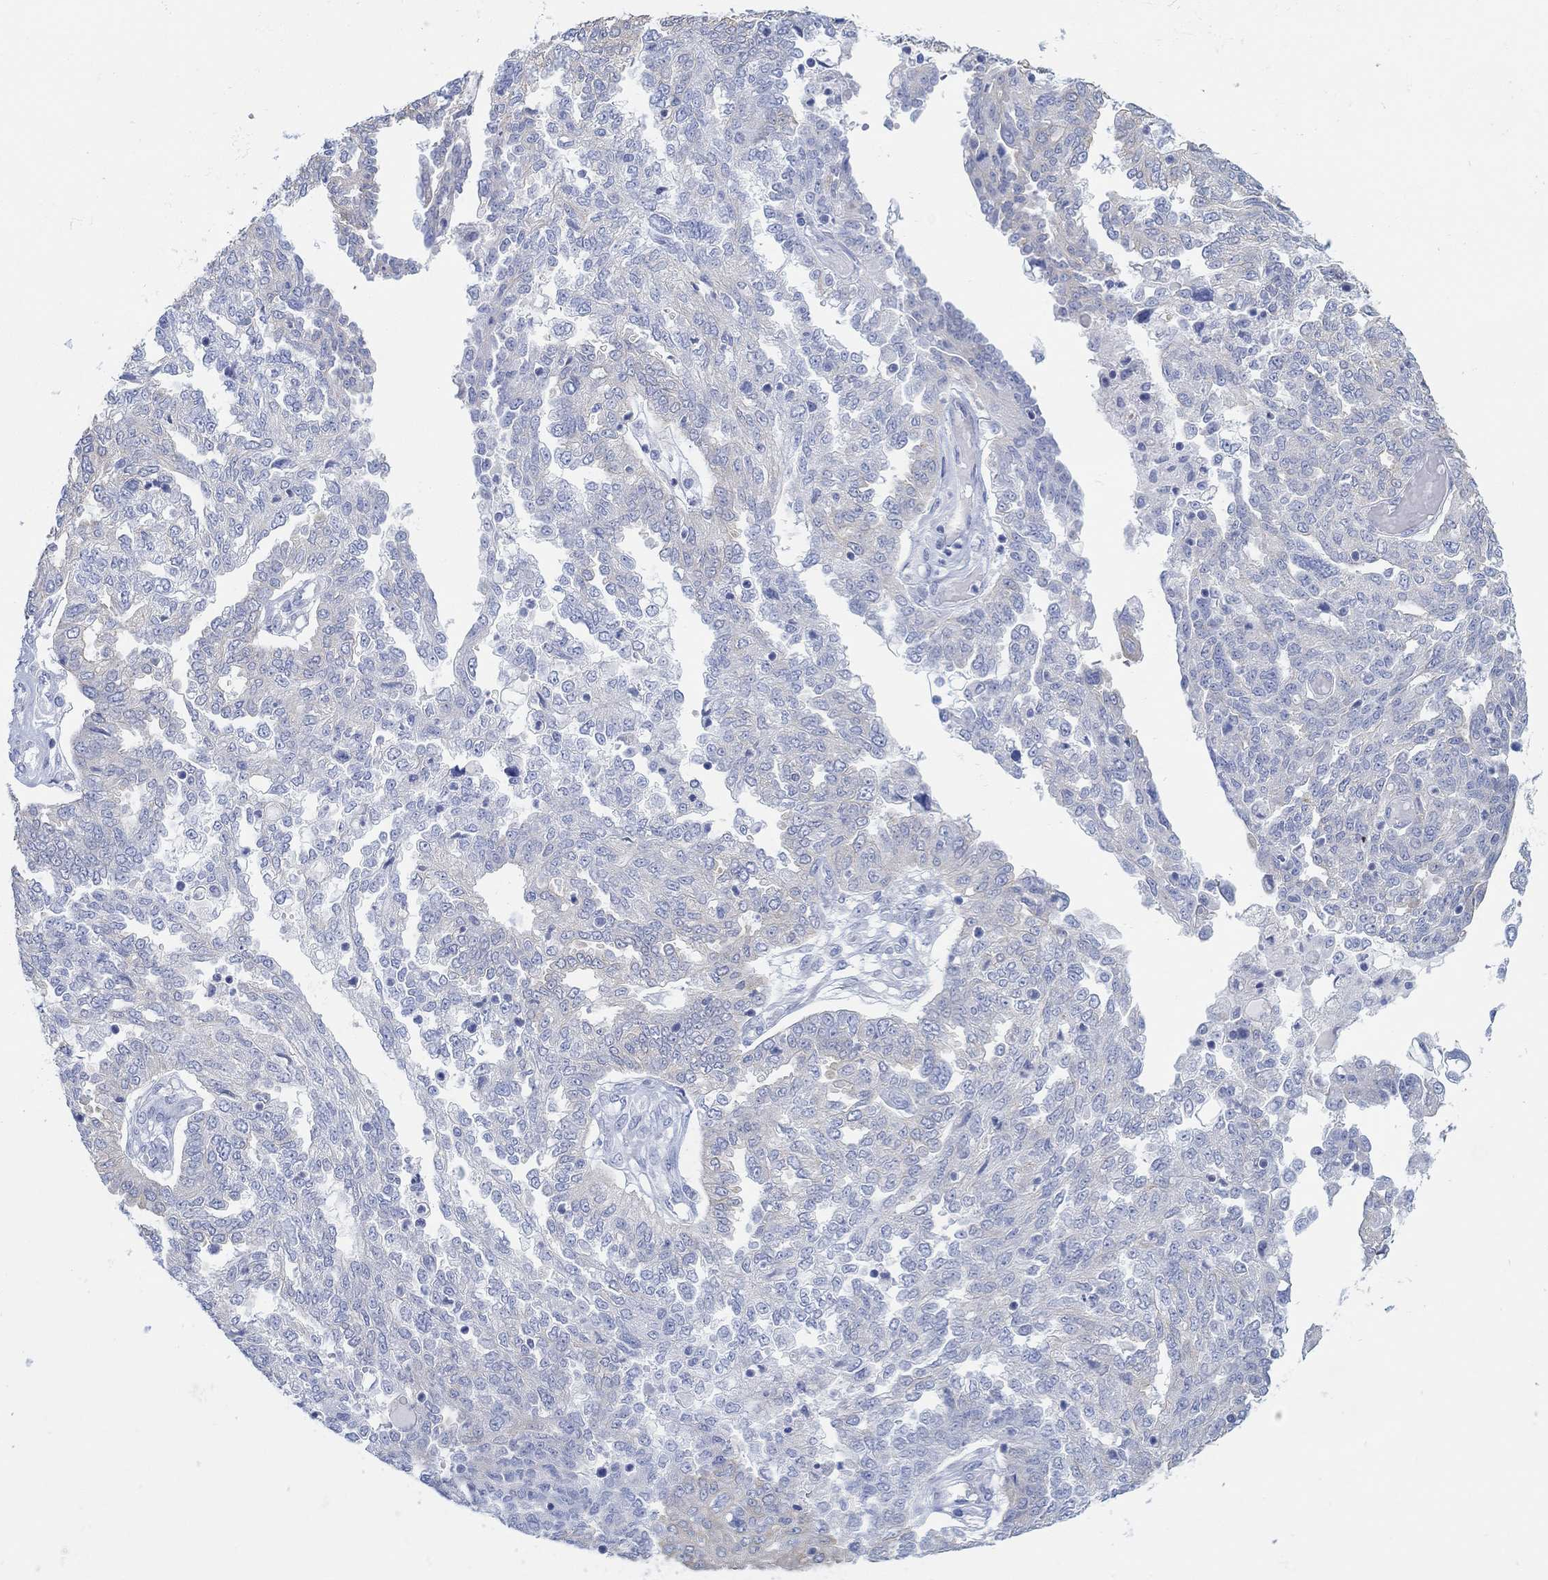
{"staining": {"intensity": "negative", "quantity": "none", "location": "none"}, "tissue": "ovarian cancer", "cell_type": "Tumor cells", "image_type": "cancer", "snomed": [{"axis": "morphology", "description": "Cystadenocarcinoma, serous, NOS"}, {"axis": "topography", "description": "Ovary"}], "caption": "A high-resolution image shows immunohistochemistry (IHC) staining of serous cystadenocarcinoma (ovarian), which demonstrates no significant expression in tumor cells.", "gene": "AK8", "patient": {"sex": "female", "age": 67}}